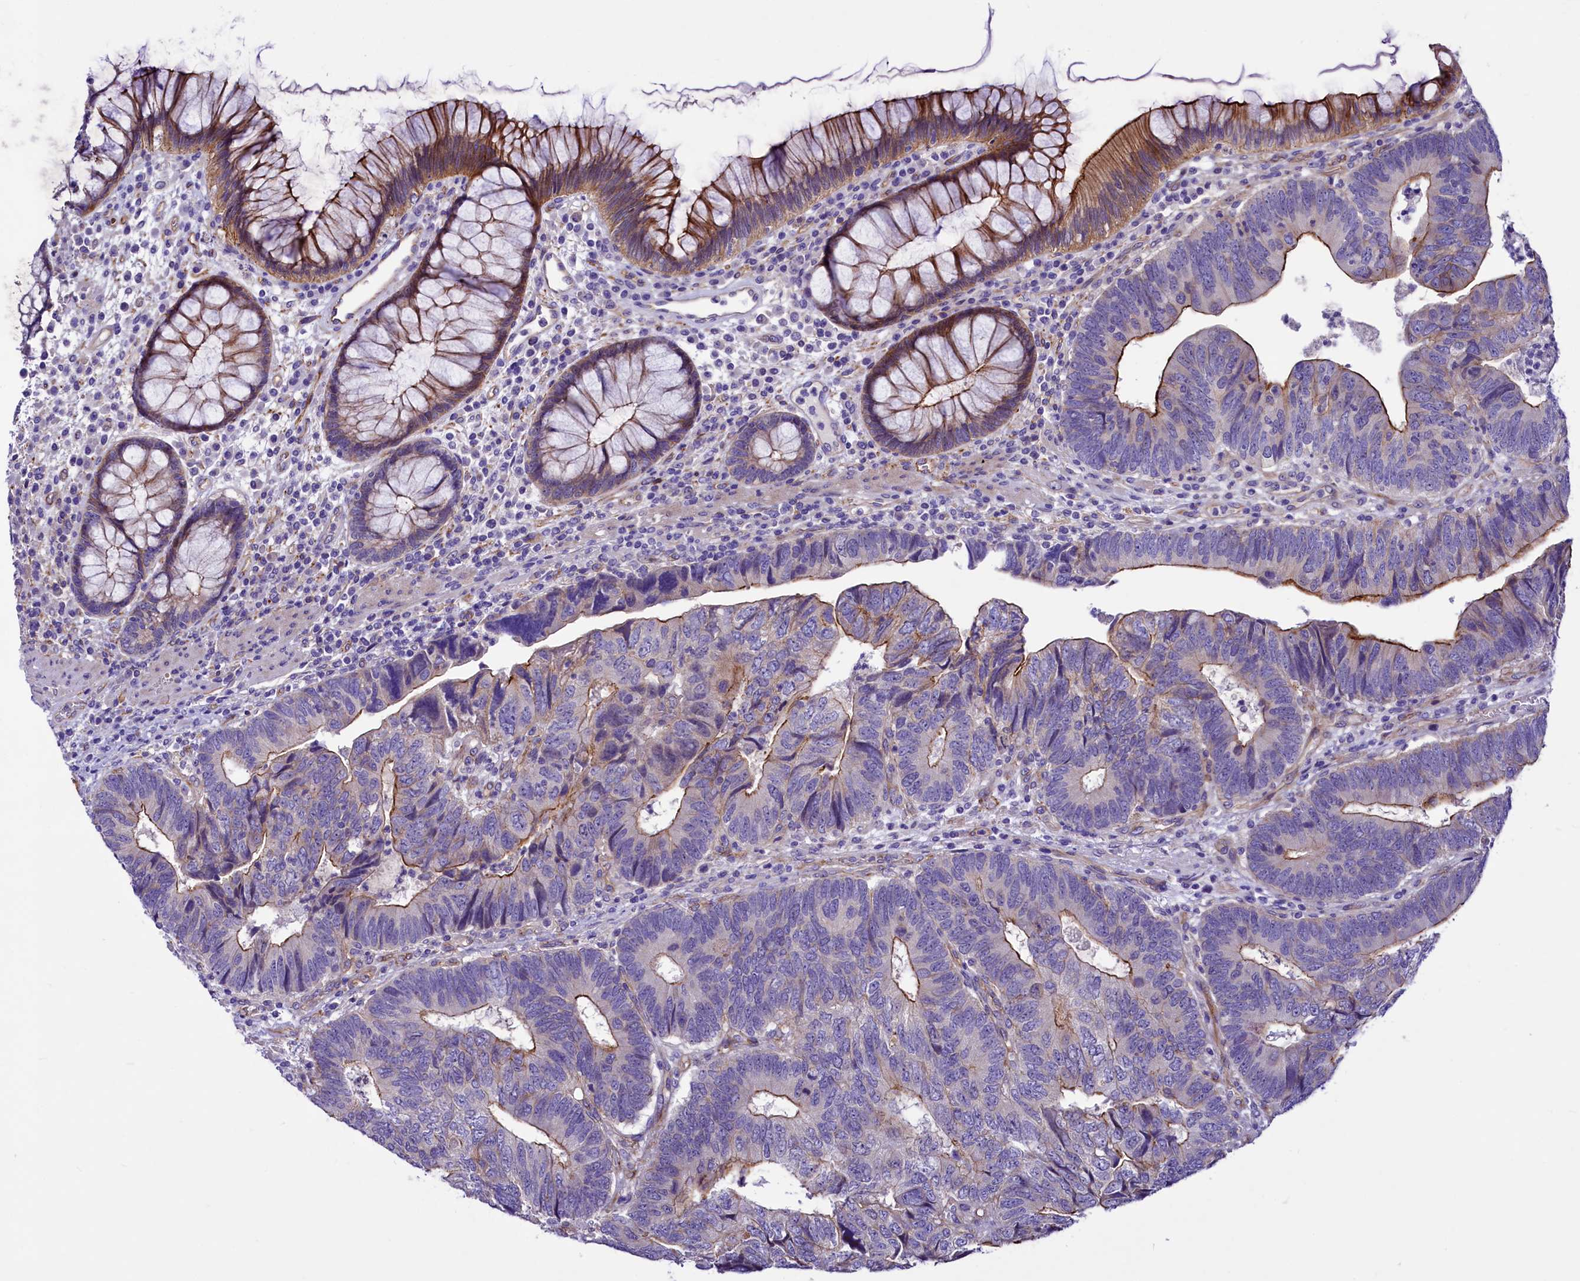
{"staining": {"intensity": "moderate", "quantity": "25%-75%", "location": "cytoplasmic/membranous"}, "tissue": "colorectal cancer", "cell_type": "Tumor cells", "image_type": "cancer", "snomed": [{"axis": "morphology", "description": "Adenocarcinoma, NOS"}, {"axis": "topography", "description": "Colon"}], "caption": "A brown stain highlights moderate cytoplasmic/membranous expression of a protein in colorectal cancer tumor cells.", "gene": "SLF1", "patient": {"sex": "female", "age": 67}}